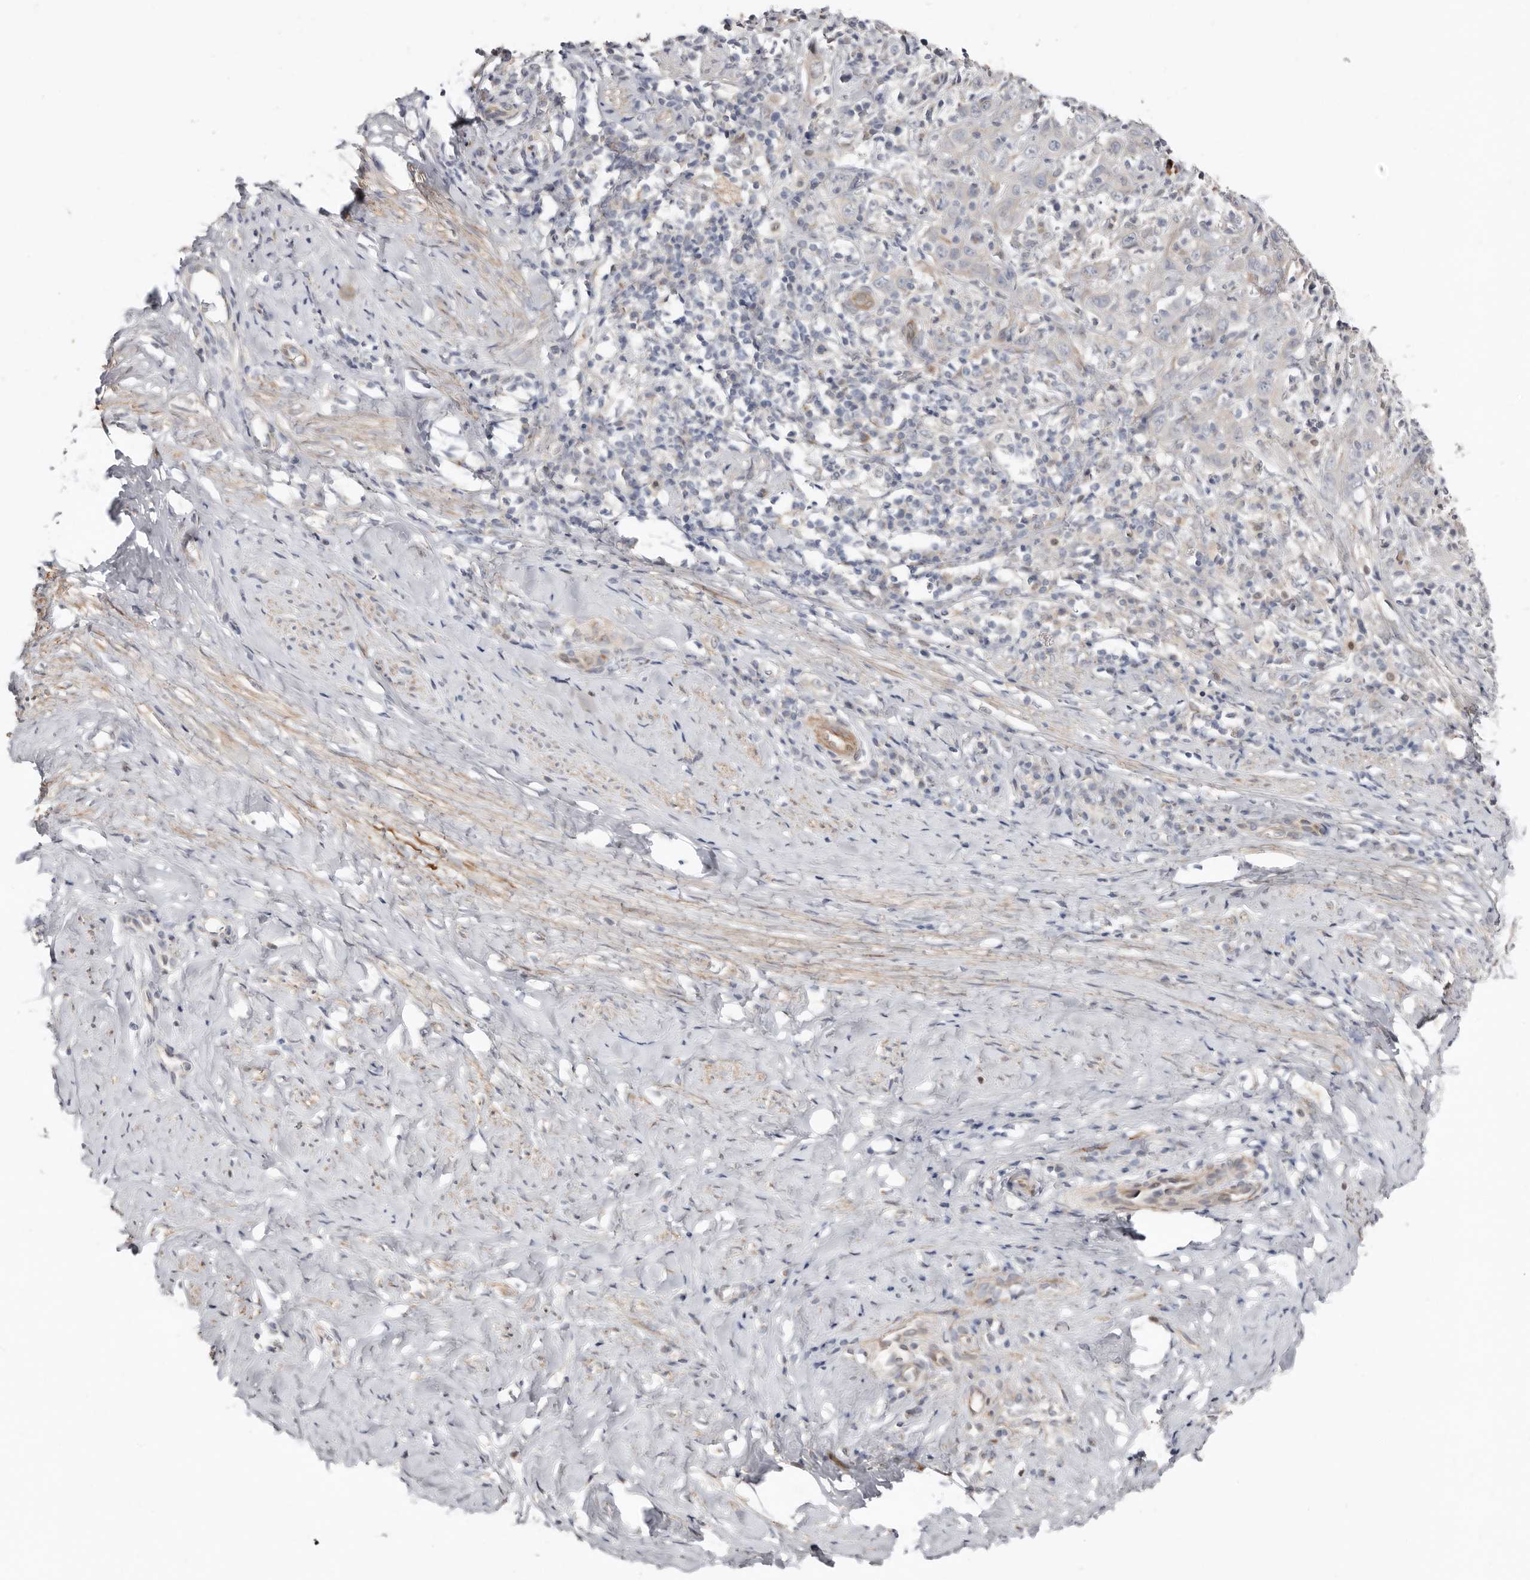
{"staining": {"intensity": "negative", "quantity": "none", "location": "none"}, "tissue": "cervical cancer", "cell_type": "Tumor cells", "image_type": "cancer", "snomed": [{"axis": "morphology", "description": "Squamous cell carcinoma, NOS"}, {"axis": "topography", "description": "Cervix"}], "caption": "IHC image of neoplastic tissue: human squamous cell carcinoma (cervical) stained with DAB (3,3'-diaminobenzidine) demonstrates no significant protein expression in tumor cells. (DAB IHC visualized using brightfield microscopy, high magnification).", "gene": "ASRGL1", "patient": {"sex": "female", "age": 46}}